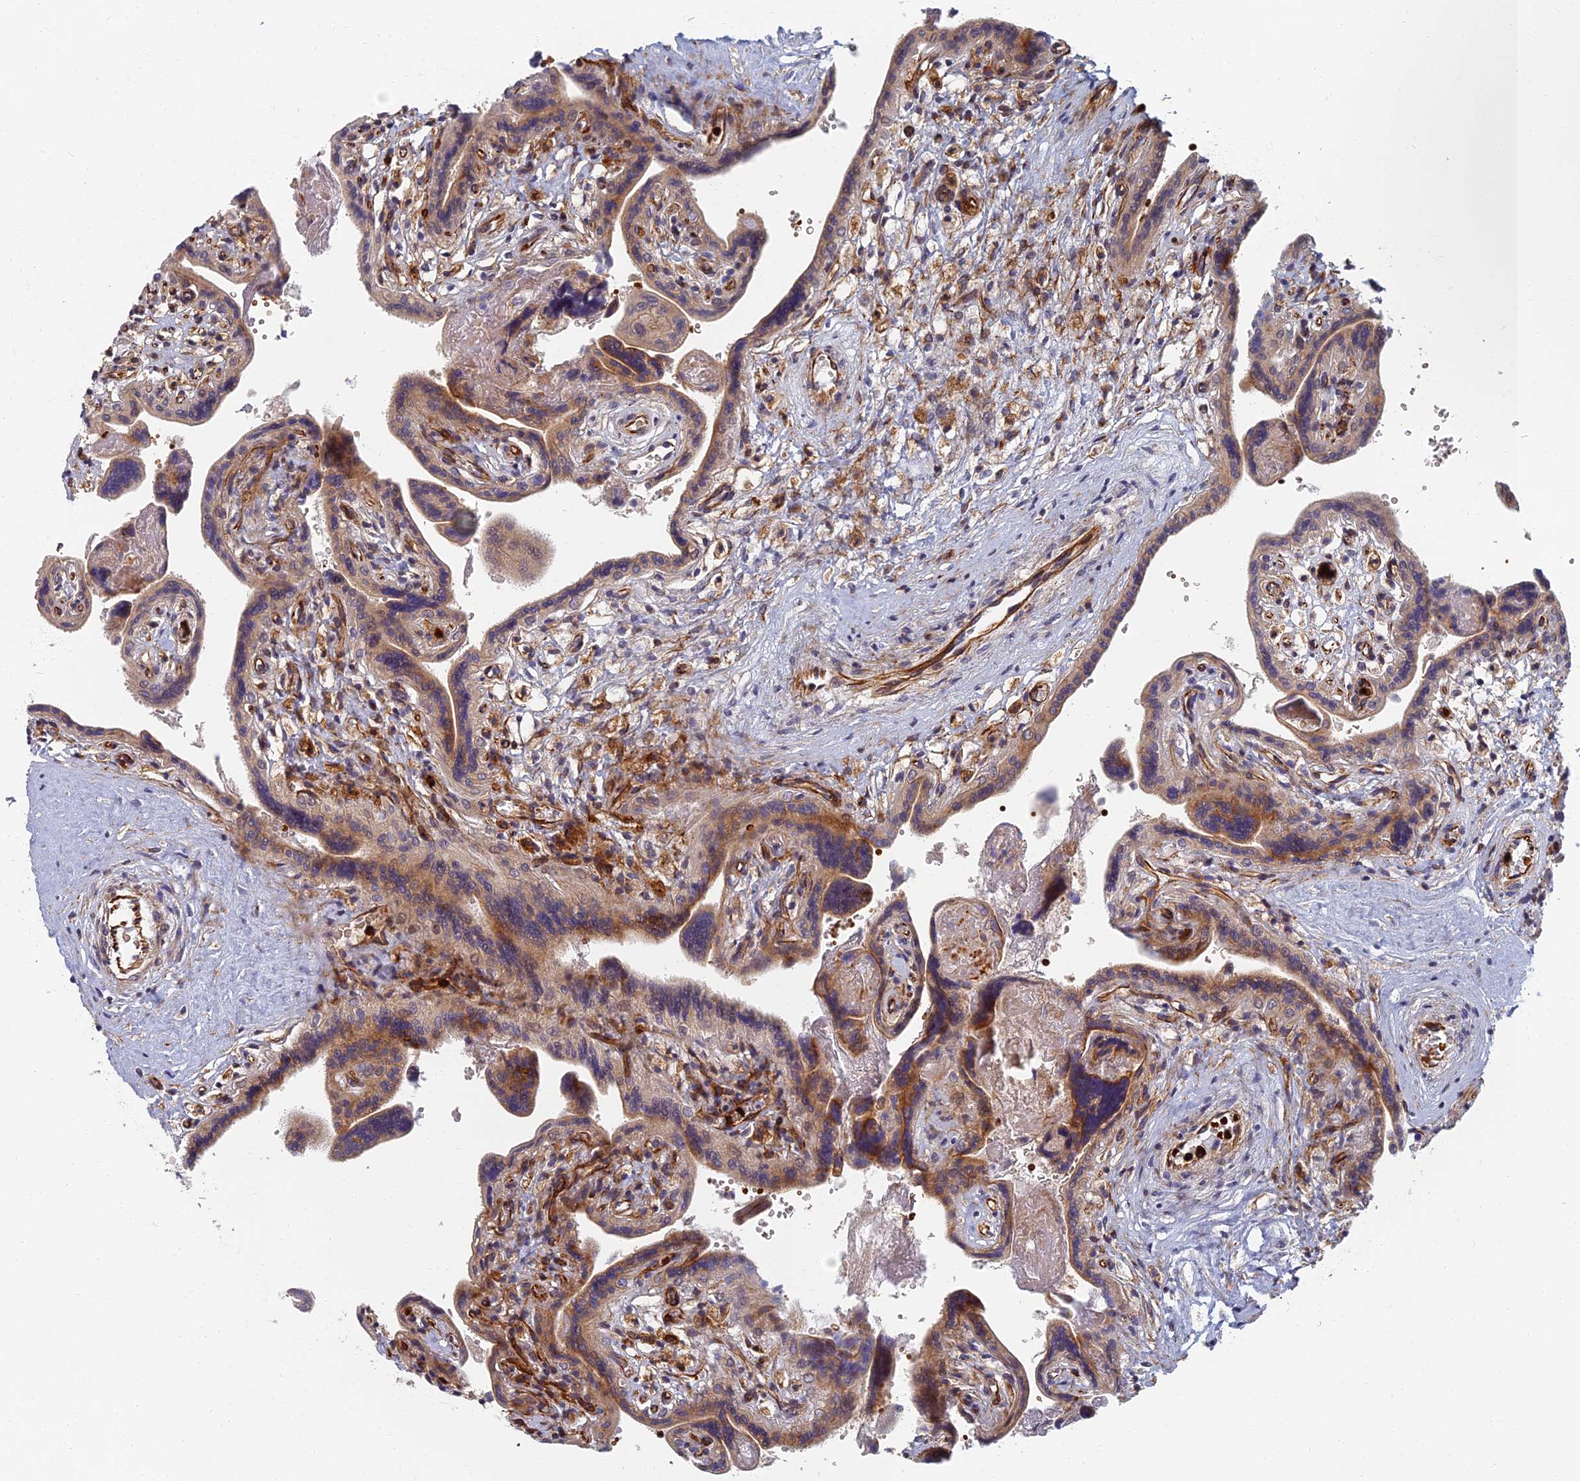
{"staining": {"intensity": "moderate", "quantity": "25%-75%", "location": "cytoplasmic/membranous"}, "tissue": "placenta", "cell_type": "Trophoblastic cells", "image_type": "normal", "snomed": [{"axis": "morphology", "description": "Normal tissue, NOS"}, {"axis": "topography", "description": "Placenta"}], "caption": "This is a micrograph of IHC staining of unremarkable placenta, which shows moderate positivity in the cytoplasmic/membranous of trophoblastic cells.", "gene": "ABCB10", "patient": {"sex": "female", "age": 37}}